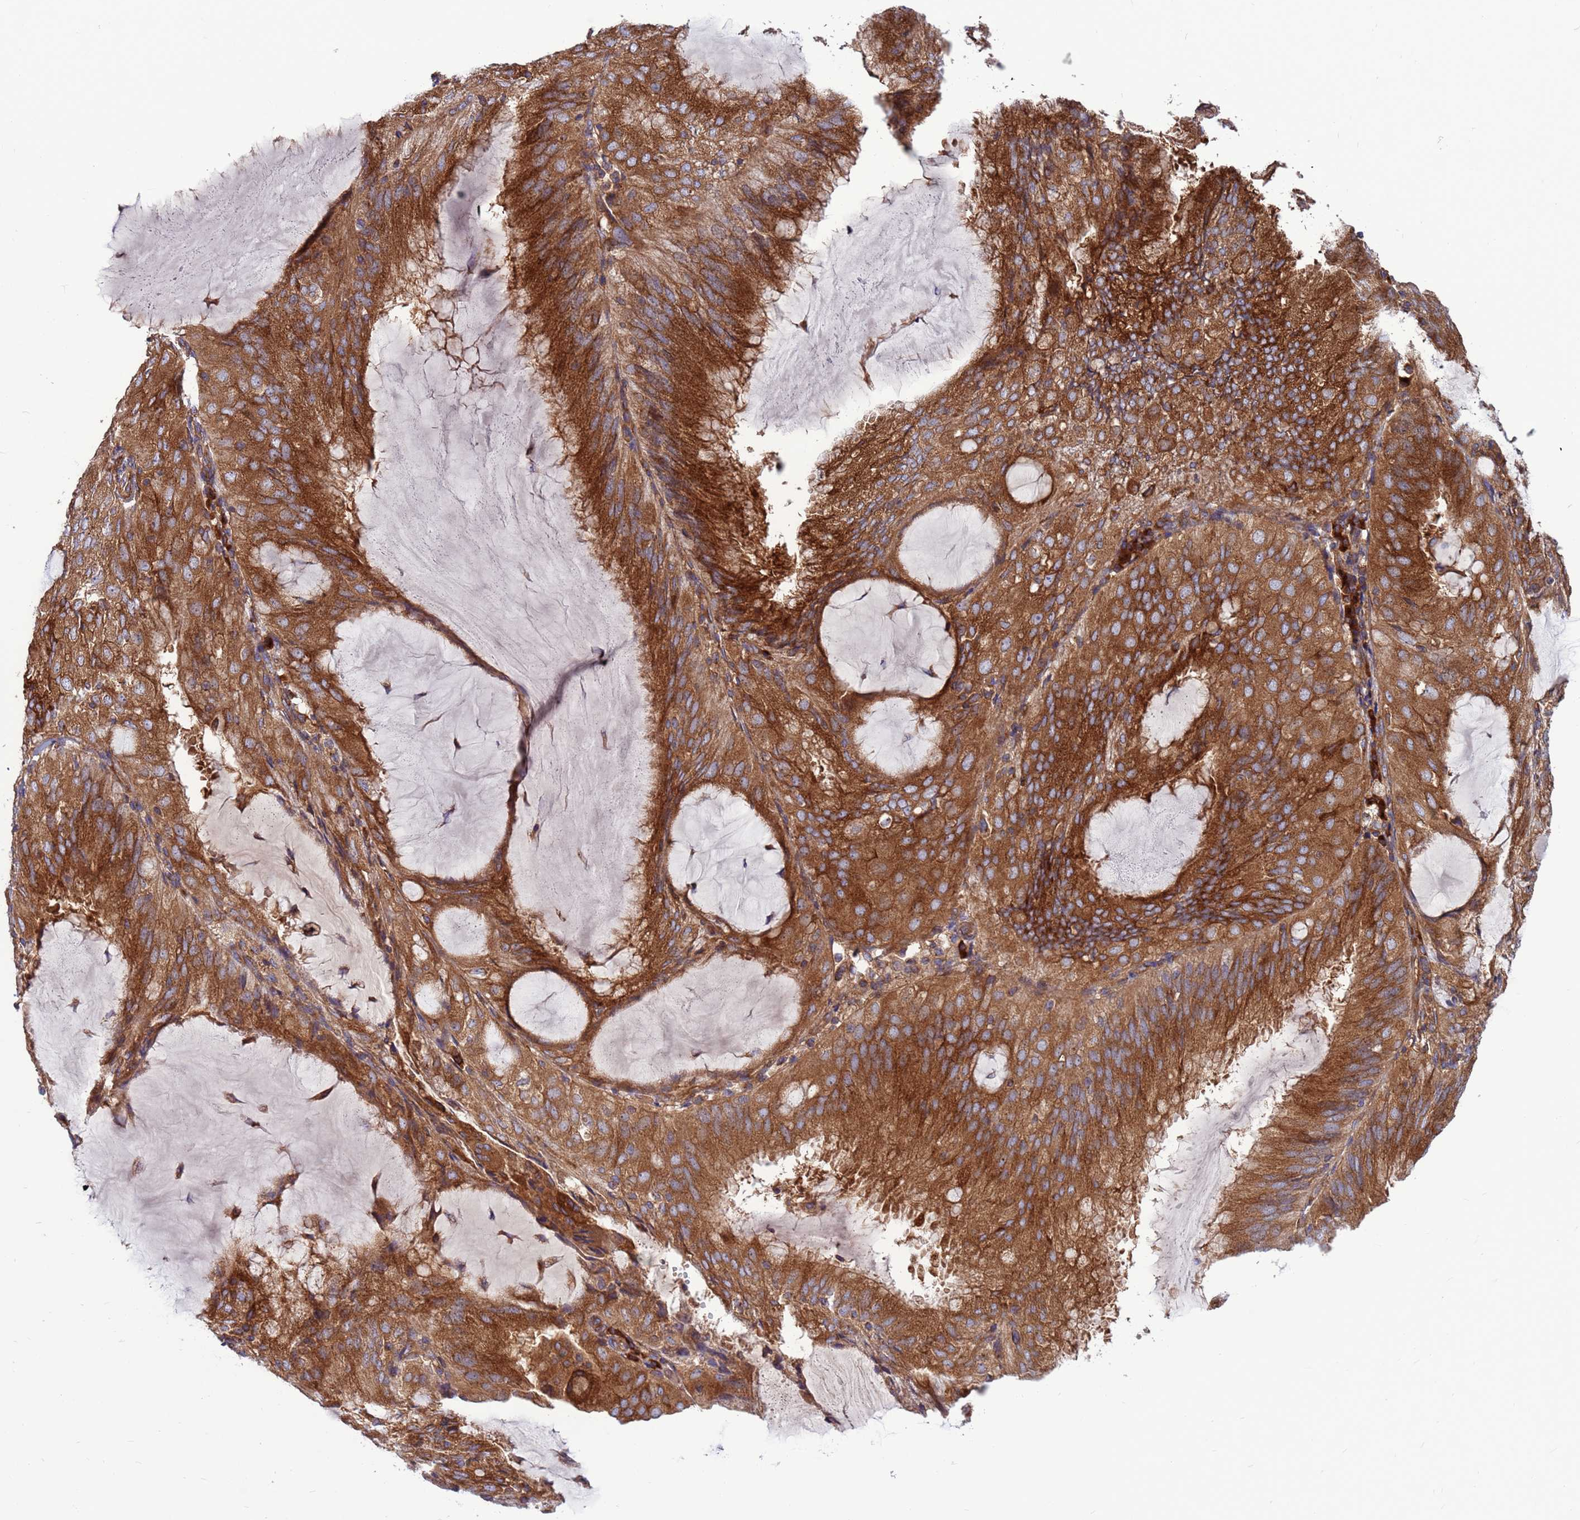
{"staining": {"intensity": "strong", "quantity": ">75%", "location": "cytoplasmic/membranous"}, "tissue": "endometrial cancer", "cell_type": "Tumor cells", "image_type": "cancer", "snomed": [{"axis": "morphology", "description": "Adenocarcinoma, NOS"}, {"axis": "topography", "description": "Endometrium"}], "caption": "Immunohistochemistry (IHC) of endometrial cancer displays high levels of strong cytoplasmic/membranous positivity in approximately >75% of tumor cells.", "gene": "ZC3HAV1", "patient": {"sex": "female", "age": 81}}